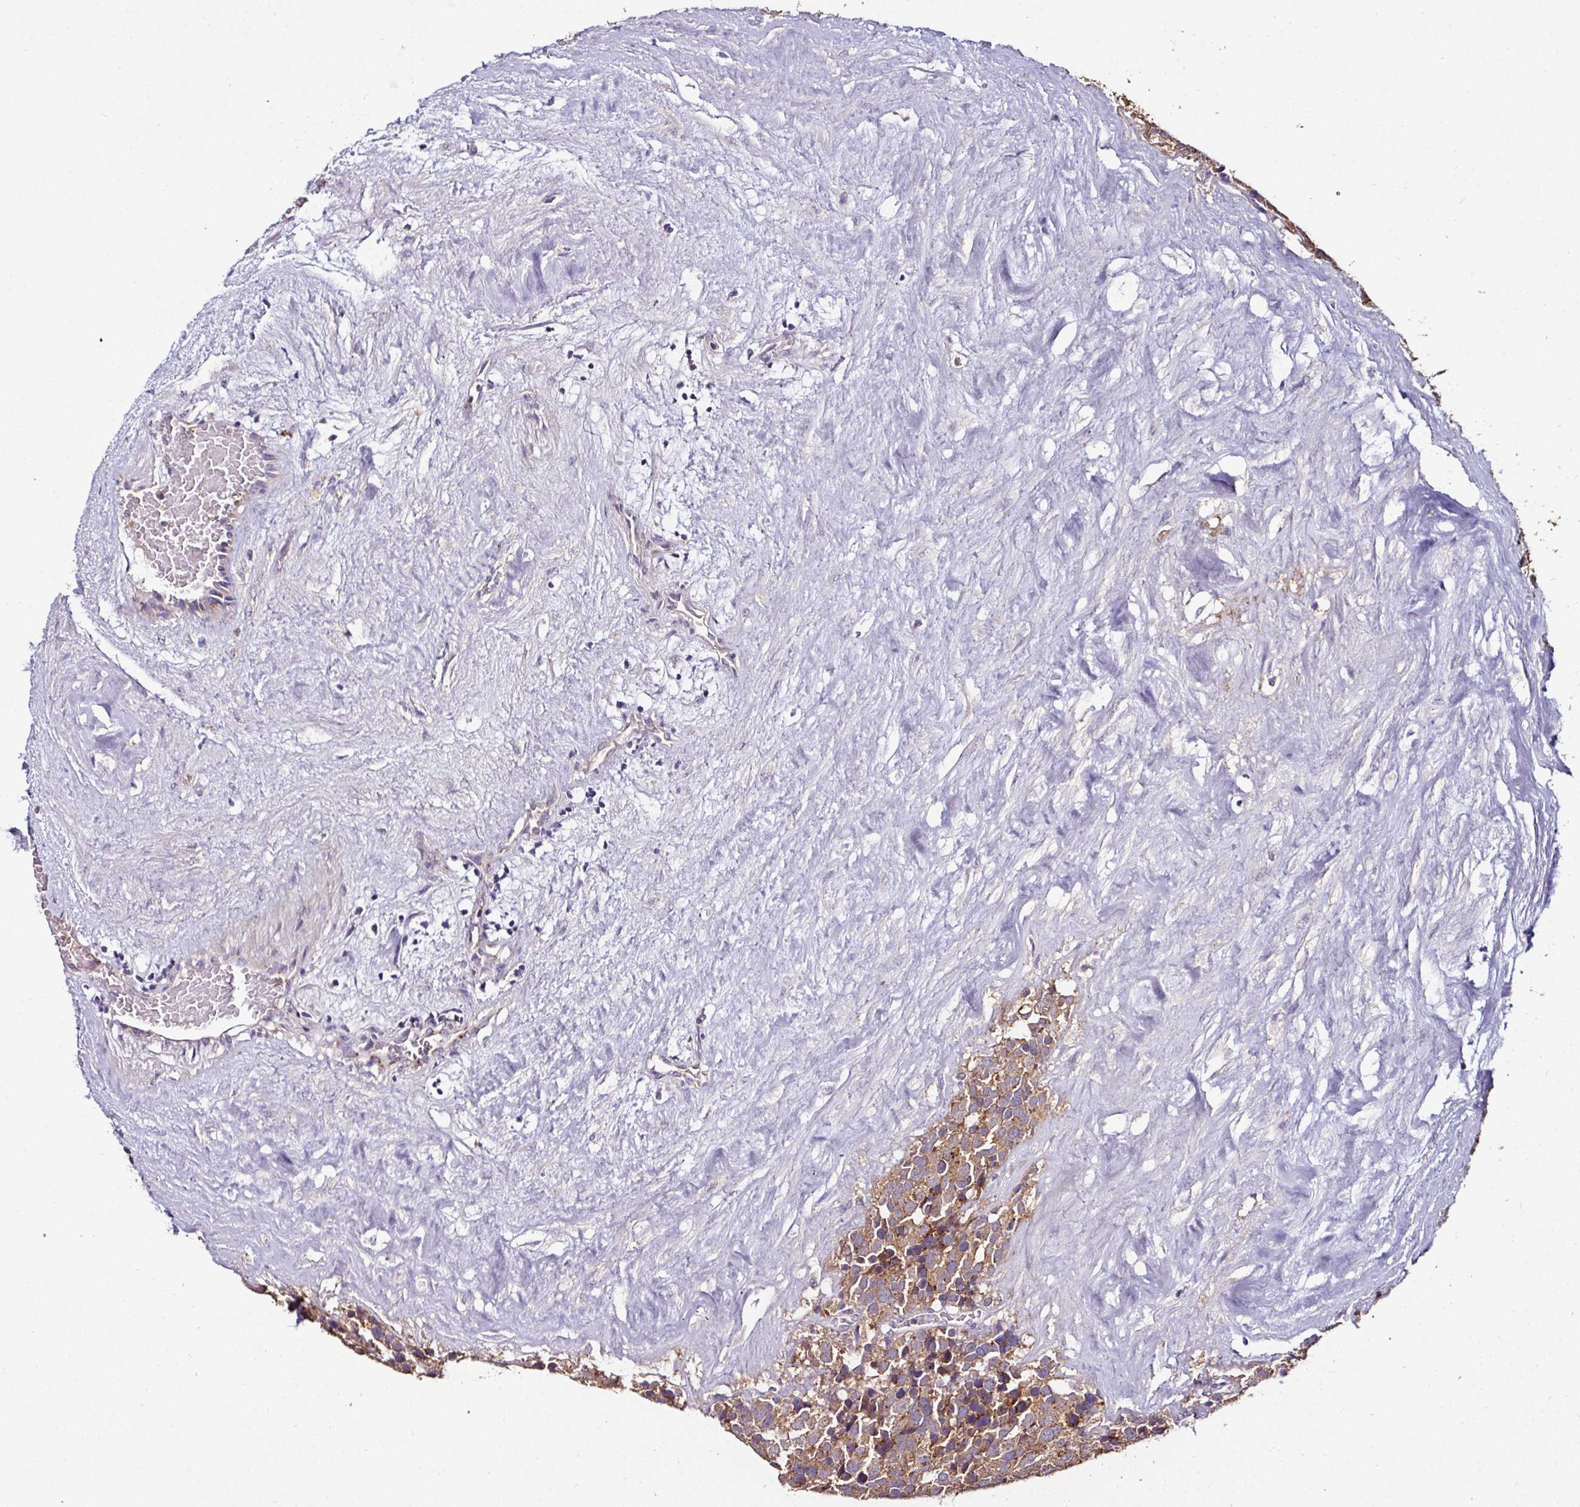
{"staining": {"intensity": "moderate", "quantity": ">75%", "location": "cytoplasmic/membranous"}, "tissue": "testis cancer", "cell_type": "Tumor cells", "image_type": "cancer", "snomed": [{"axis": "morphology", "description": "Seminoma, NOS"}, {"axis": "topography", "description": "Testis"}], "caption": "Immunohistochemical staining of human testis seminoma displays medium levels of moderate cytoplasmic/membranous protein positivity in approximately >75% of tumor cells.", "gene": "CPD", "patient": {"sex": "male", "age": 71}}